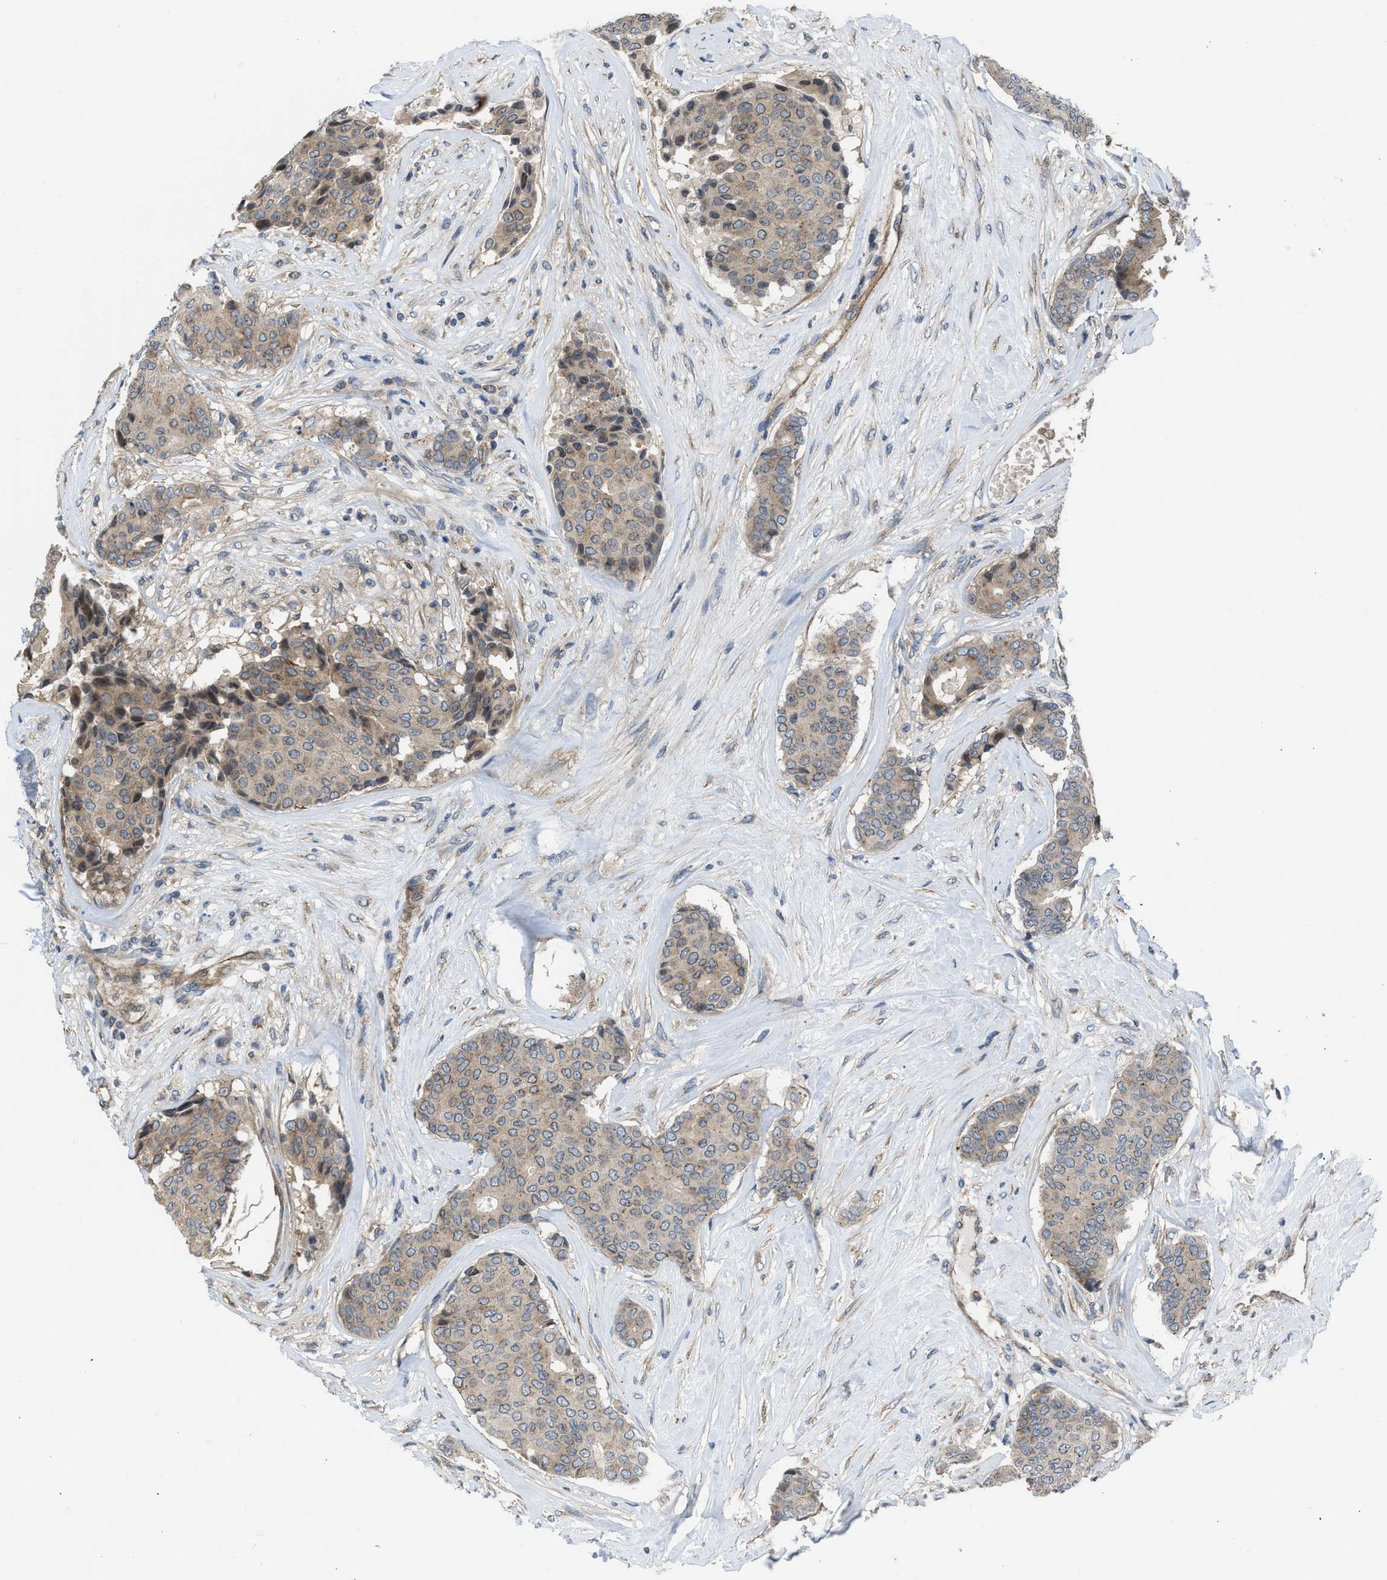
{"staining": {"intensity": "weak", "quantity": ">75%", "location": "cytoplasmic/membranous"}, "tissue": "breast cancer", "cell_type": "Tumor cells", "image_type": "cancer", "snomed": [{"axis": "morphology", "description": "Duct carcinoma"}, {"axis": "topography", "description": "Breast"}], "caption": "This photomicrograph shows breast infiltrating ductal carcinoma stained with IHC to label a protein in brown. The cytoplasmic/membranous of tumor cells show weak positivity for the protein. Nuclei are counter-stained blue.", "gene": "GPATCH2L", "patient": {"sex": "female", "age": 75}}